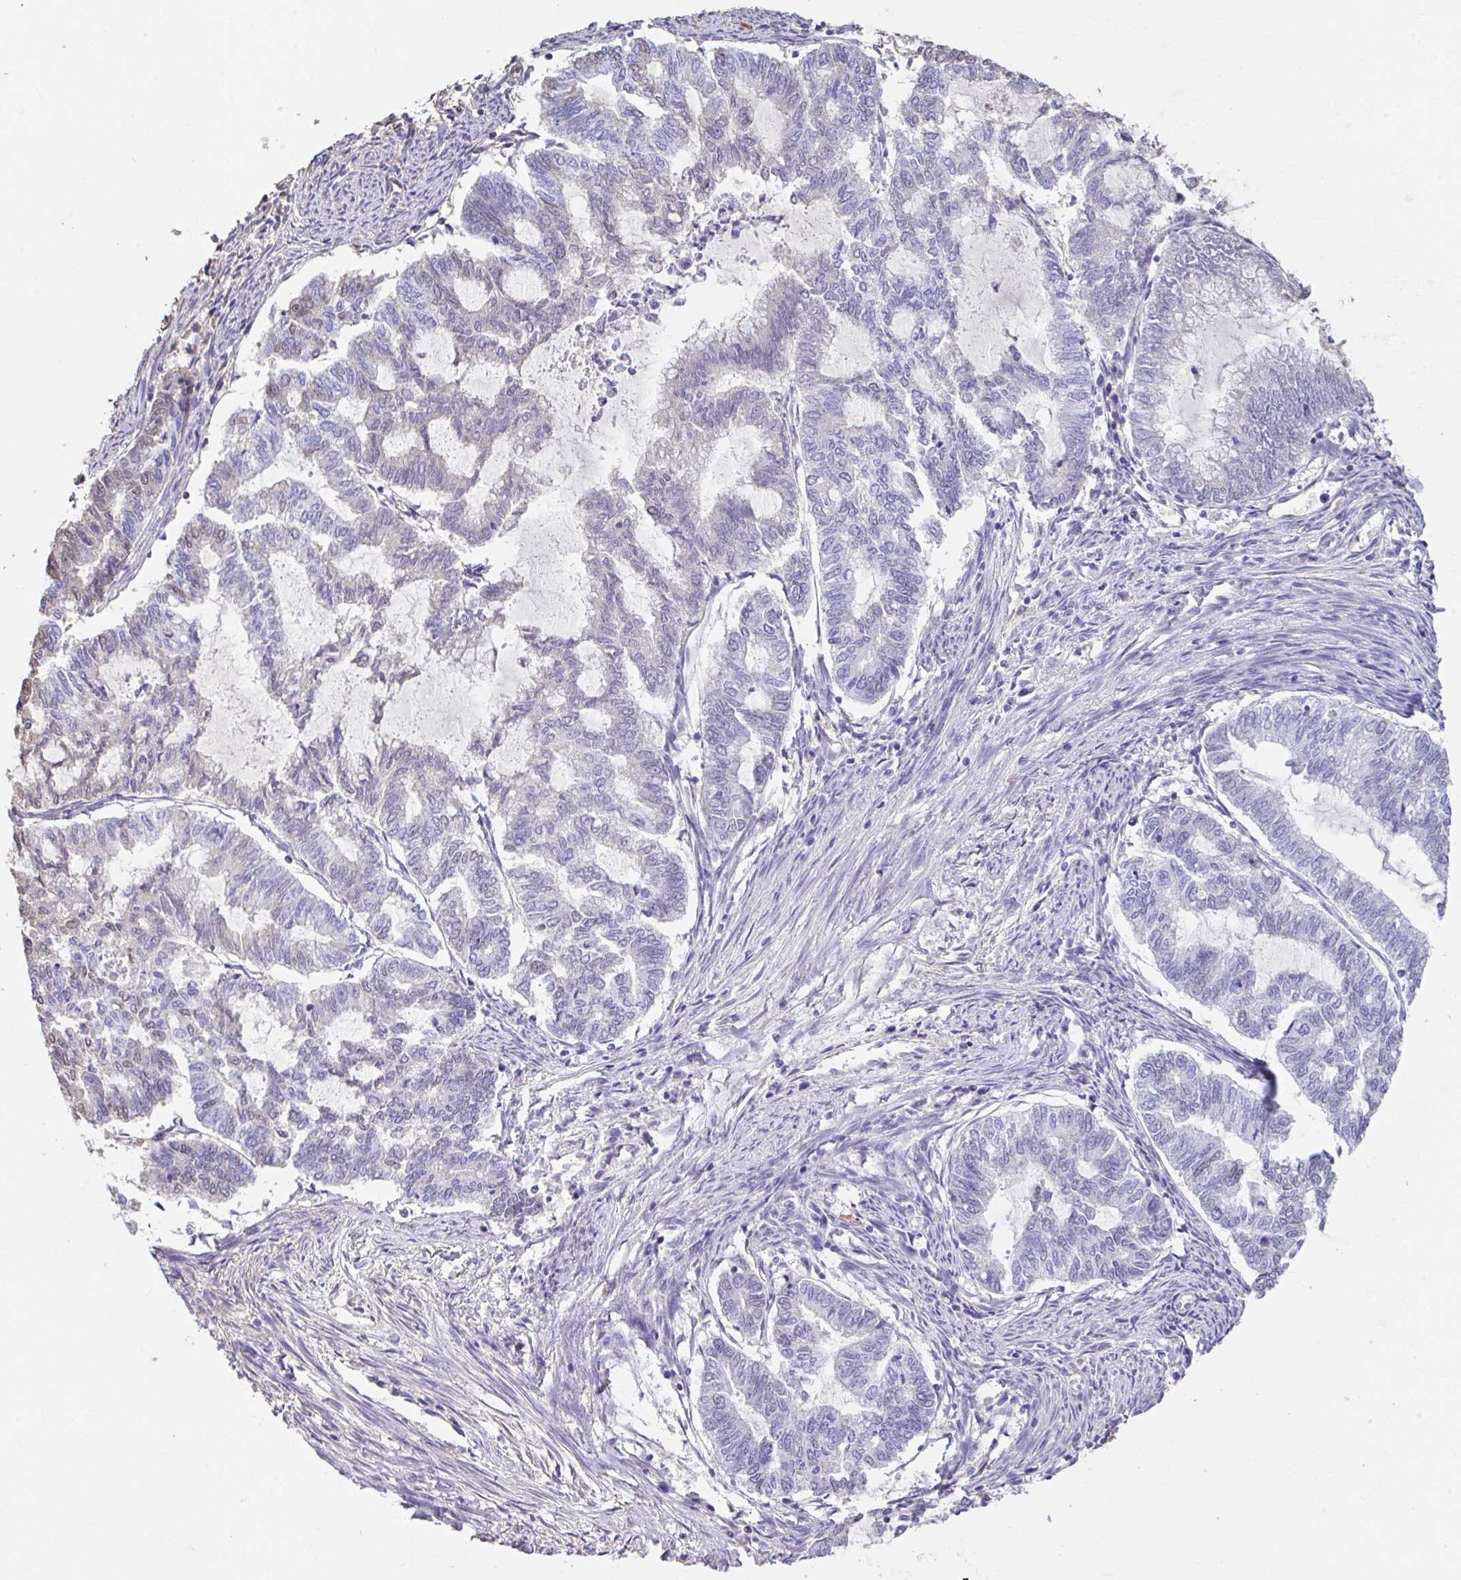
{"staining": {"intensity": "weak", "quantity": "<25%", "location": "cytoplasmic/membranous"}, "tissue": "endometrial cancer", "cell_type": "Tumor cells", "image_type": "cancer", "snomed": [{"axis": "morphology", "description": "Adenocarcinoma, NOS"}, {"axis": "topography", "description": "Endometrium"}], "caption": "Immunohistochemistry (IHC) photomicrograph of neoplastic tissue: endometrial adenocarcinoma stained with DAB (3,3'-diaminobenzidine) reveals no significant protein expression in tumor cells. The staining is performed using DAB (3,3'-diaminobenzidine) brown chromogen with nuclei counter-stained in using hematoxylin.", "gene": "HOXC12", "patient": {"sex": "female", "age": 79}}